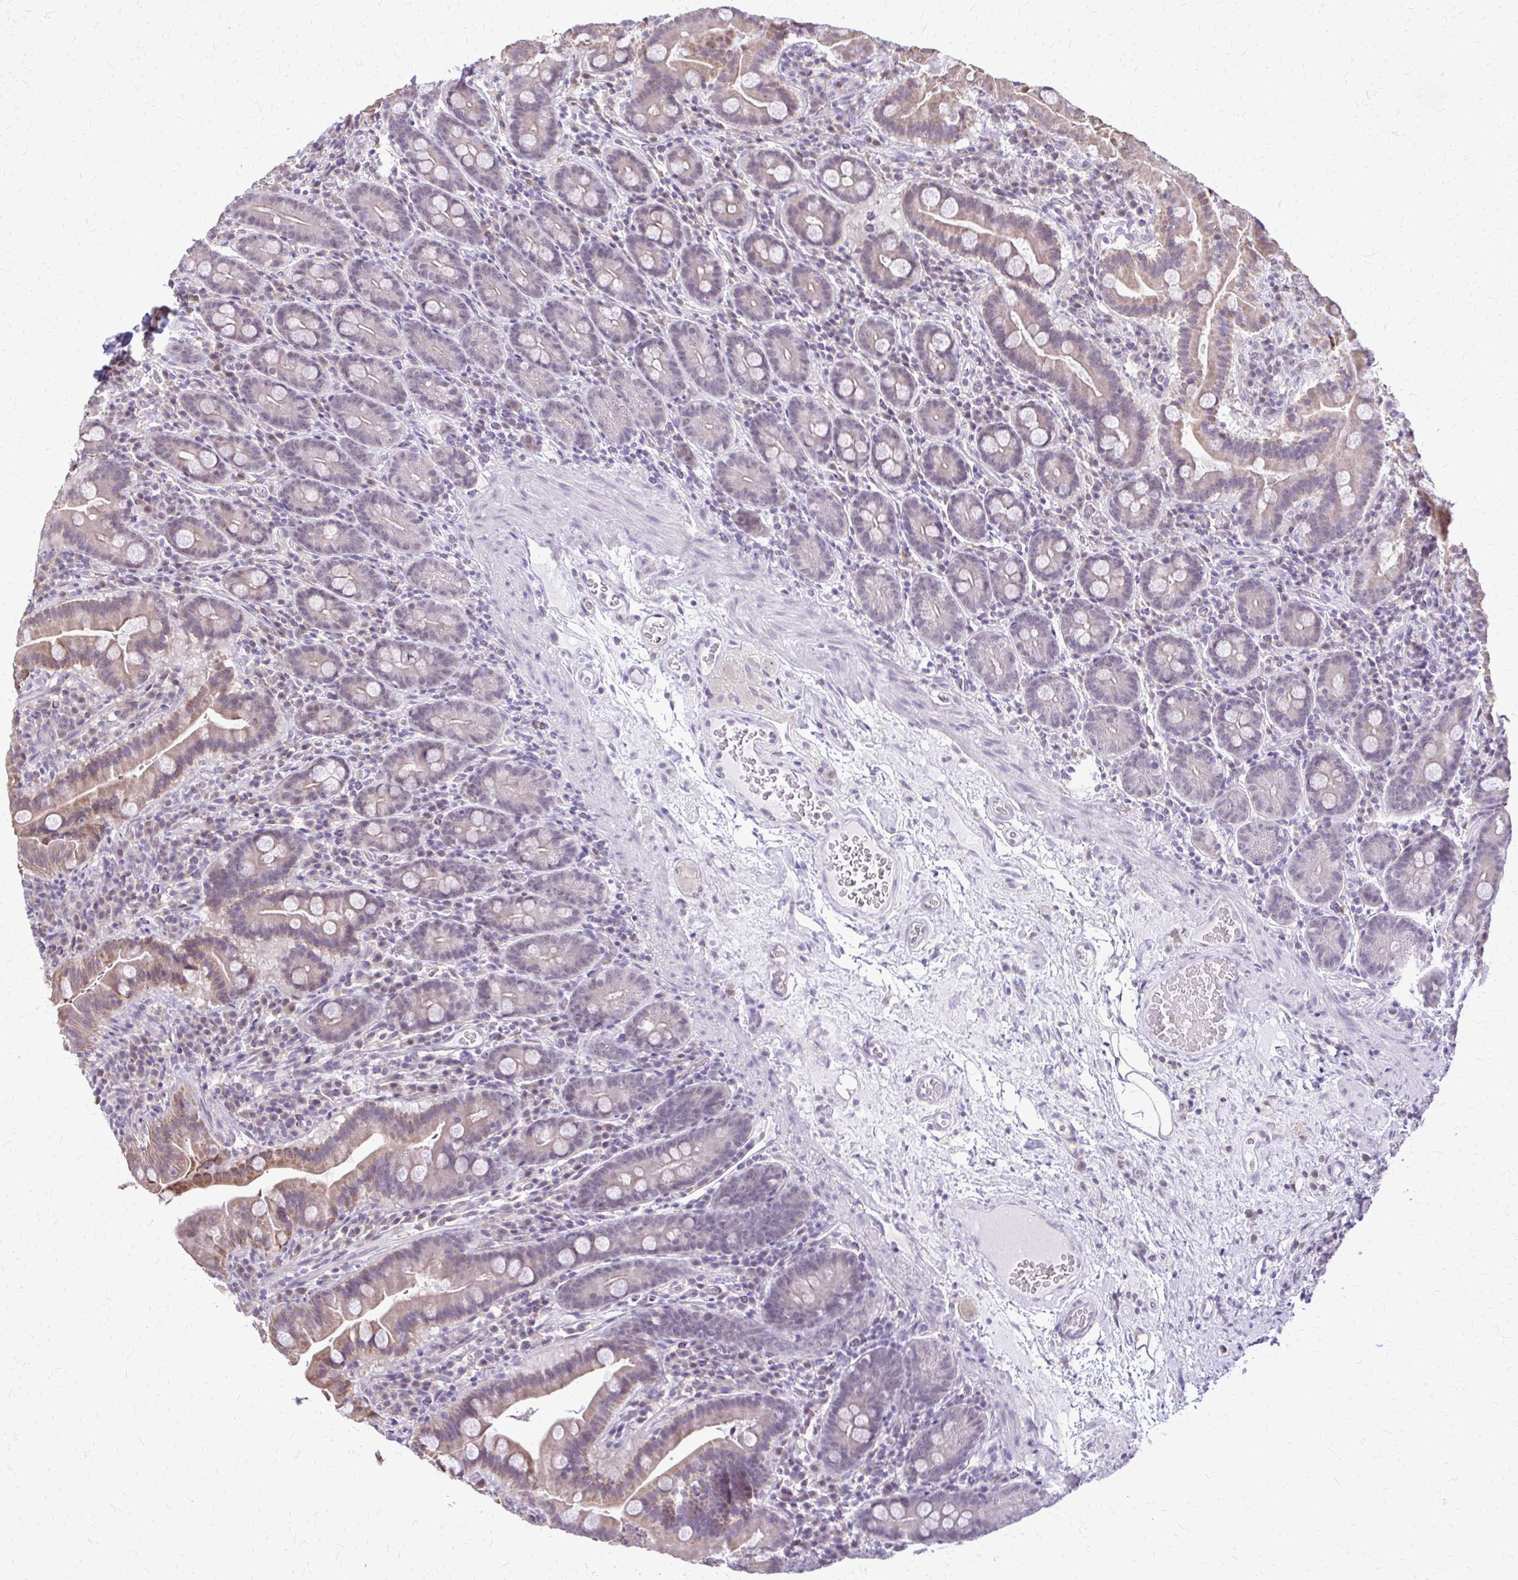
{"staining": {"intensity": "weak", "quantity": "<25%", "location": "cytoplasmic/membranous"}, "tissue": "small intestine", "cell_type": "Glandular cells", "image_type": "normal", "snomed": [{"axis": "morphology", "description": "Normal tissue, NOS"}, {"axis": "topography", "description": "Small intestine"}], "caption": "Immunohistochemical staining of benign small intestine displays no significant staining in glandular cells.", "gene": "PLCB1", "patient": {"sex": "male", "age": 26}}